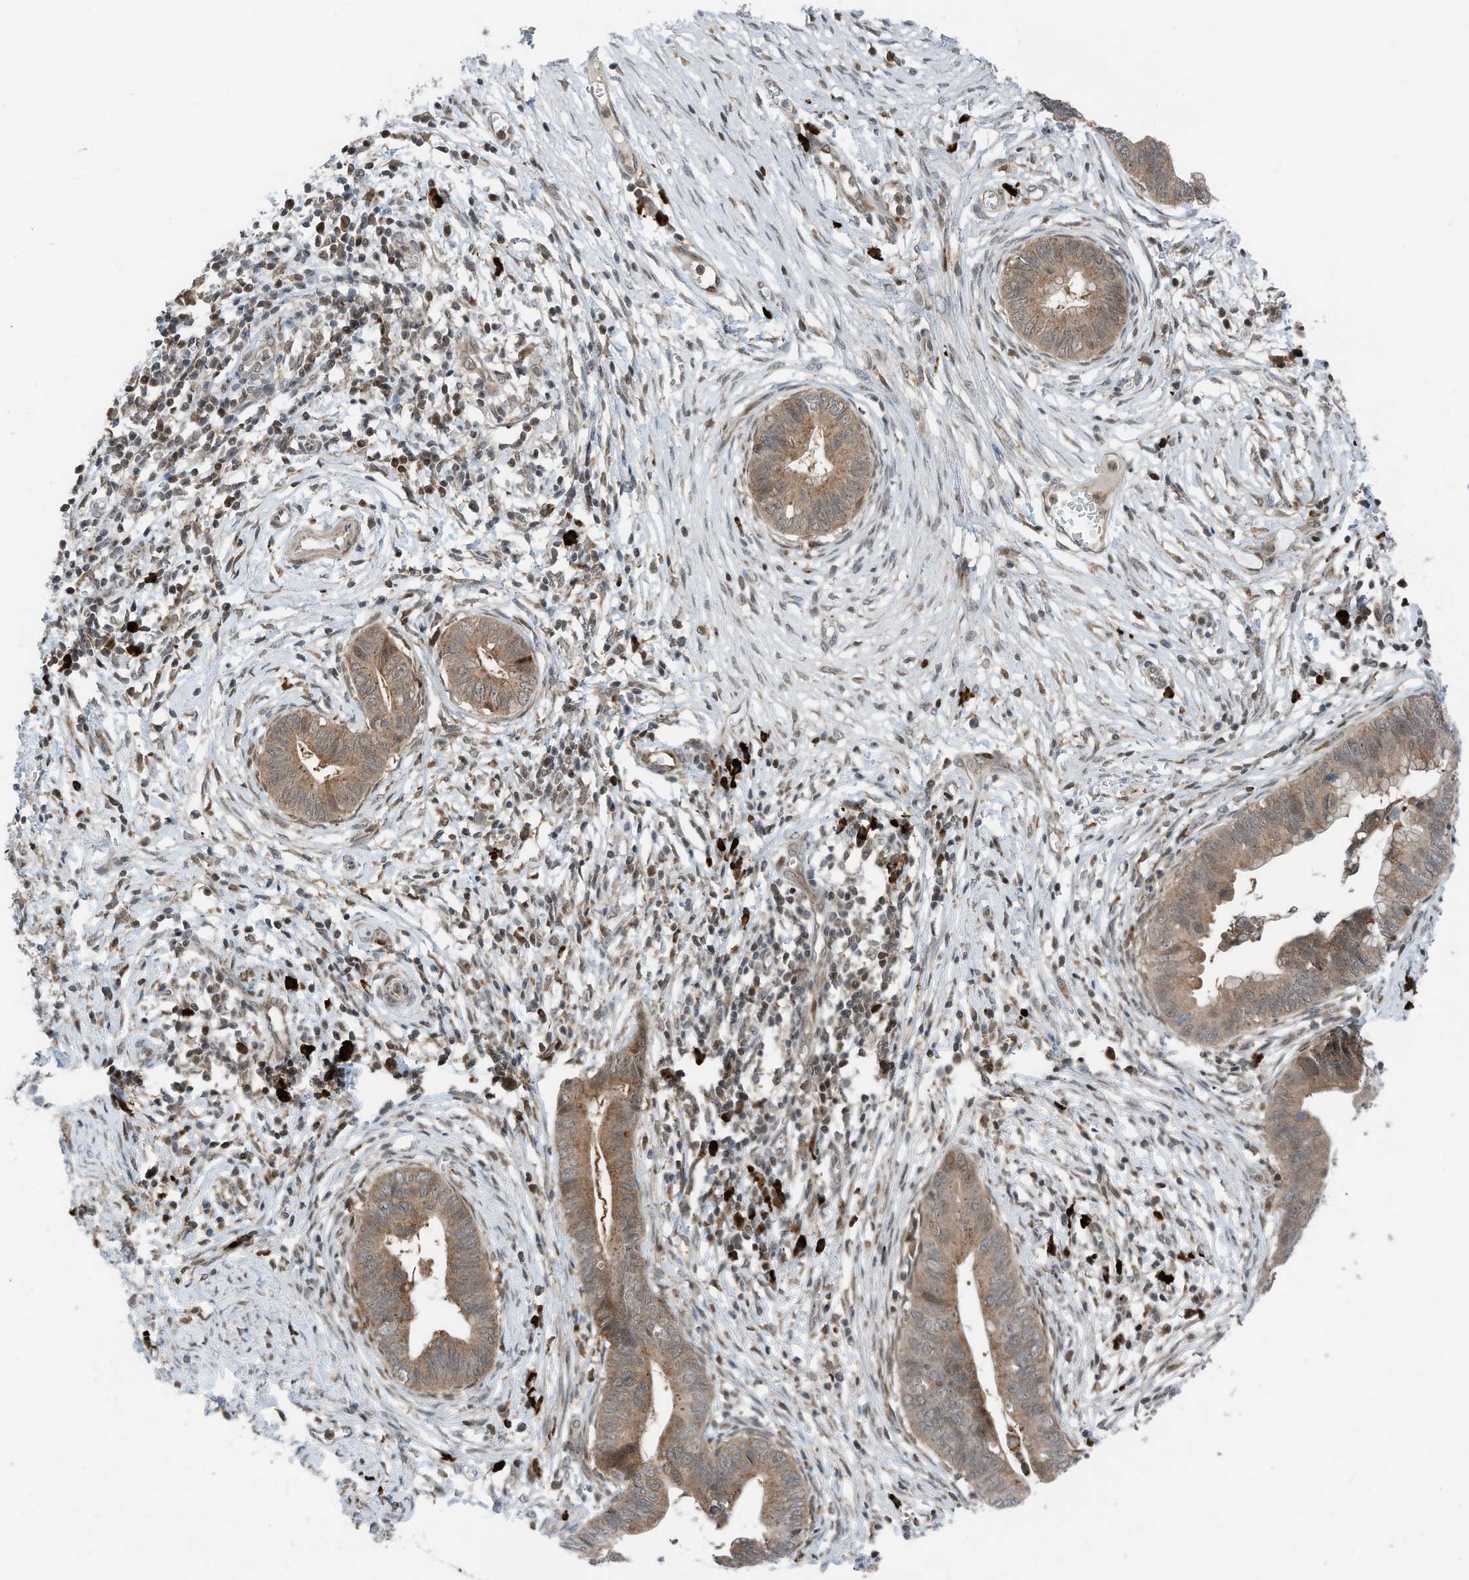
{"staining": {"intensity": "moderate", "quantity": ">75%", "location": "cytoplasmic/membranous"}, "tissue": "cervical cancer", "cell_type": "Tumor cells", "image_type": "cancer", "snomed": [{"axis": "morphology", "description": "Adenocarcinoma, NOS"}, {"axis": "topography", "description": "Cervix"}], "caption": "This micrograph shows cervical cancer stained with immunohistochemistry to label a protein in brown. The cytoplasmic/membranous of tumor cells show moderate positivity for the protein. Nuclei are counter-stained blue.", "gene": "RMND1", "patient": {"sex": "female", "age": 44}}